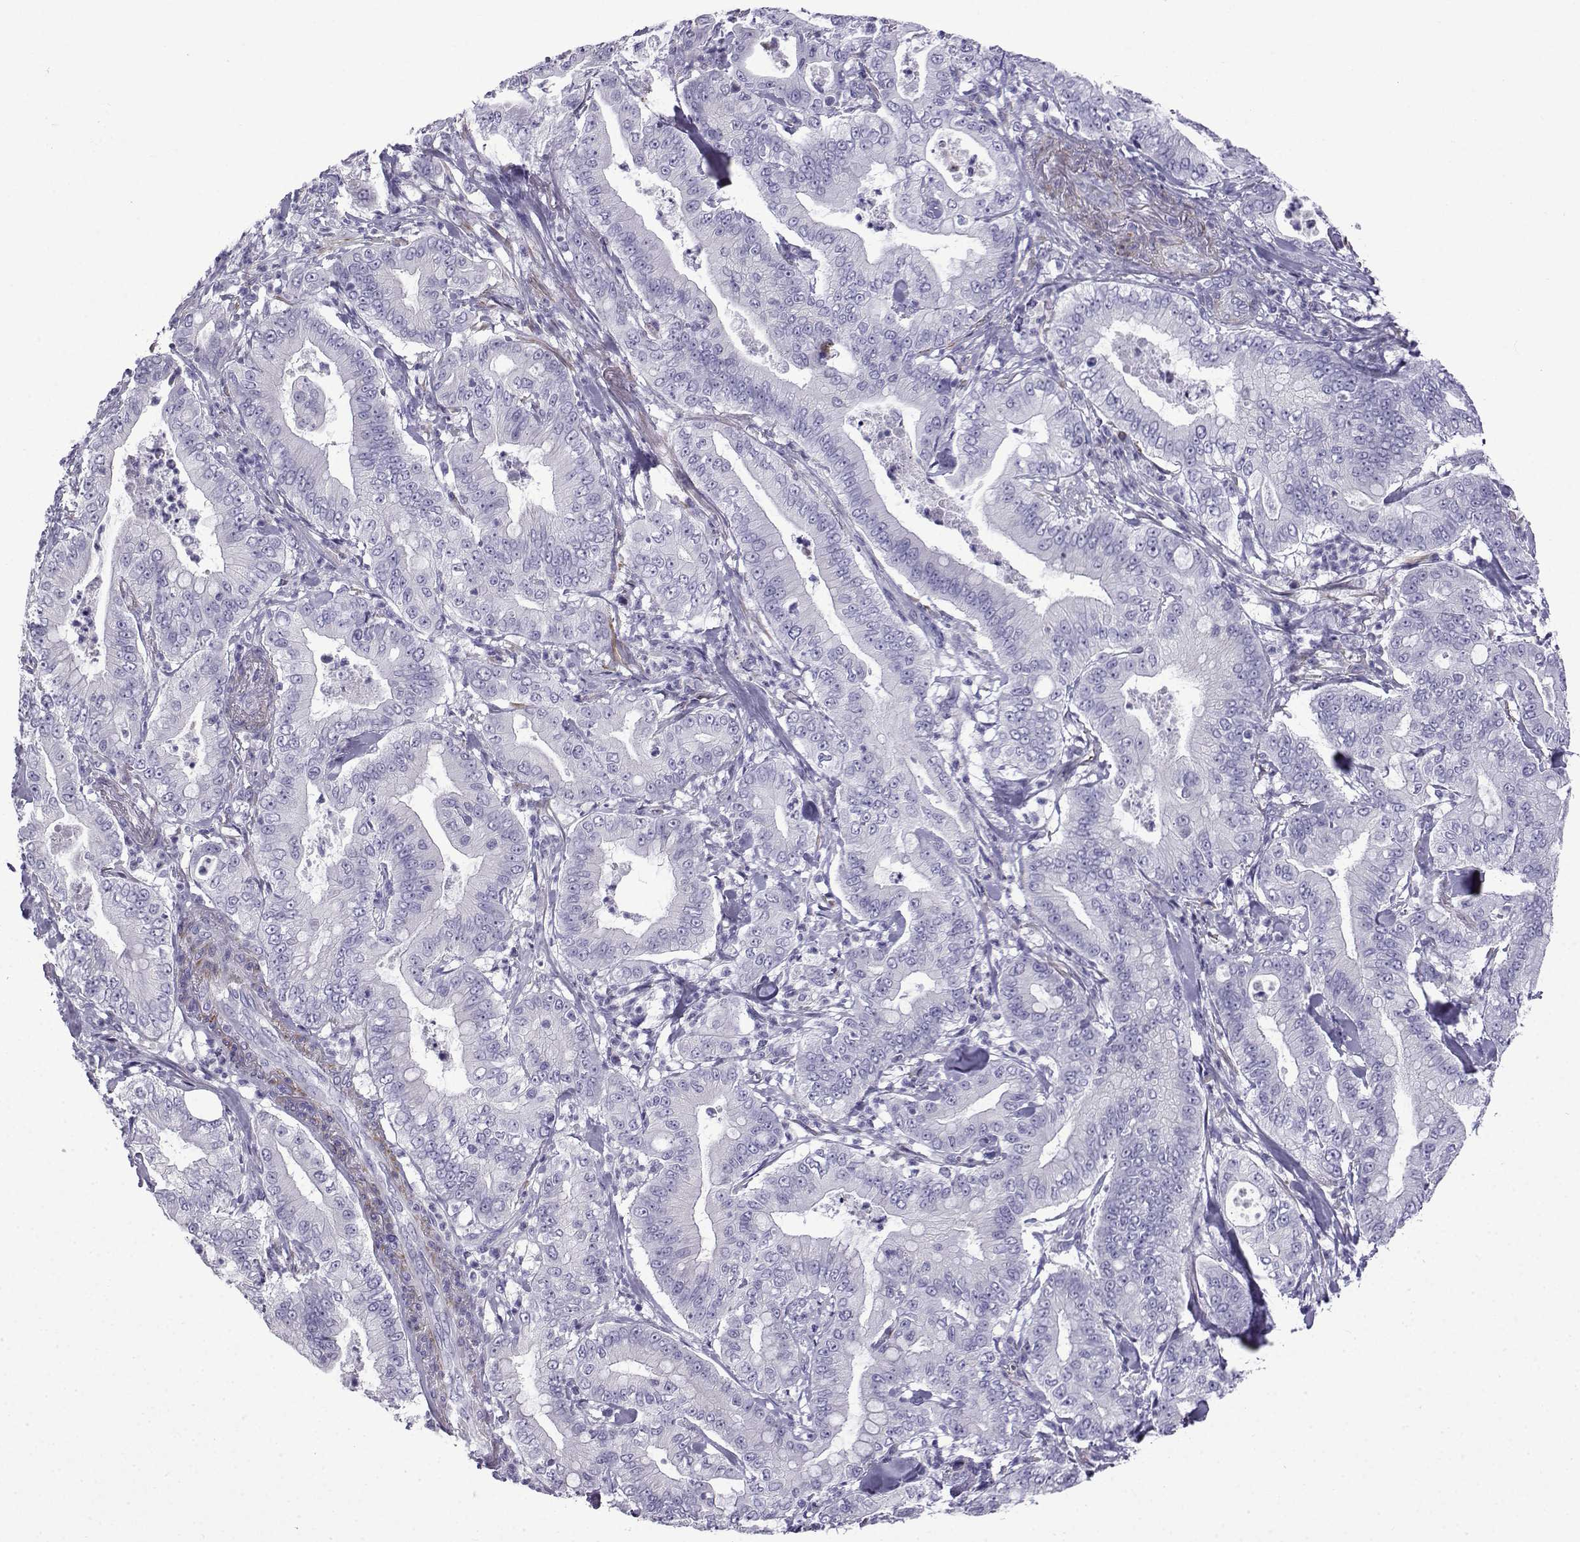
{"staining": {"intensity": "negative", "quantity": "none", "location": "none"}, "tissue": "pancreatic cancer", "cell_type": "Tumor cells", "image_type": "cancer", "snomed": [{"axis": "morphology", "description": "Adenocarcinoma, NOS"}, {"axis": "topography", "description": "Pancreas"}], "caption": "Immunohistochemical staining of pancreatic cancer shows no significant expression in tumor cells.", "gene": "KCNF1", "patient": {"sex": "male", "age": 71}}